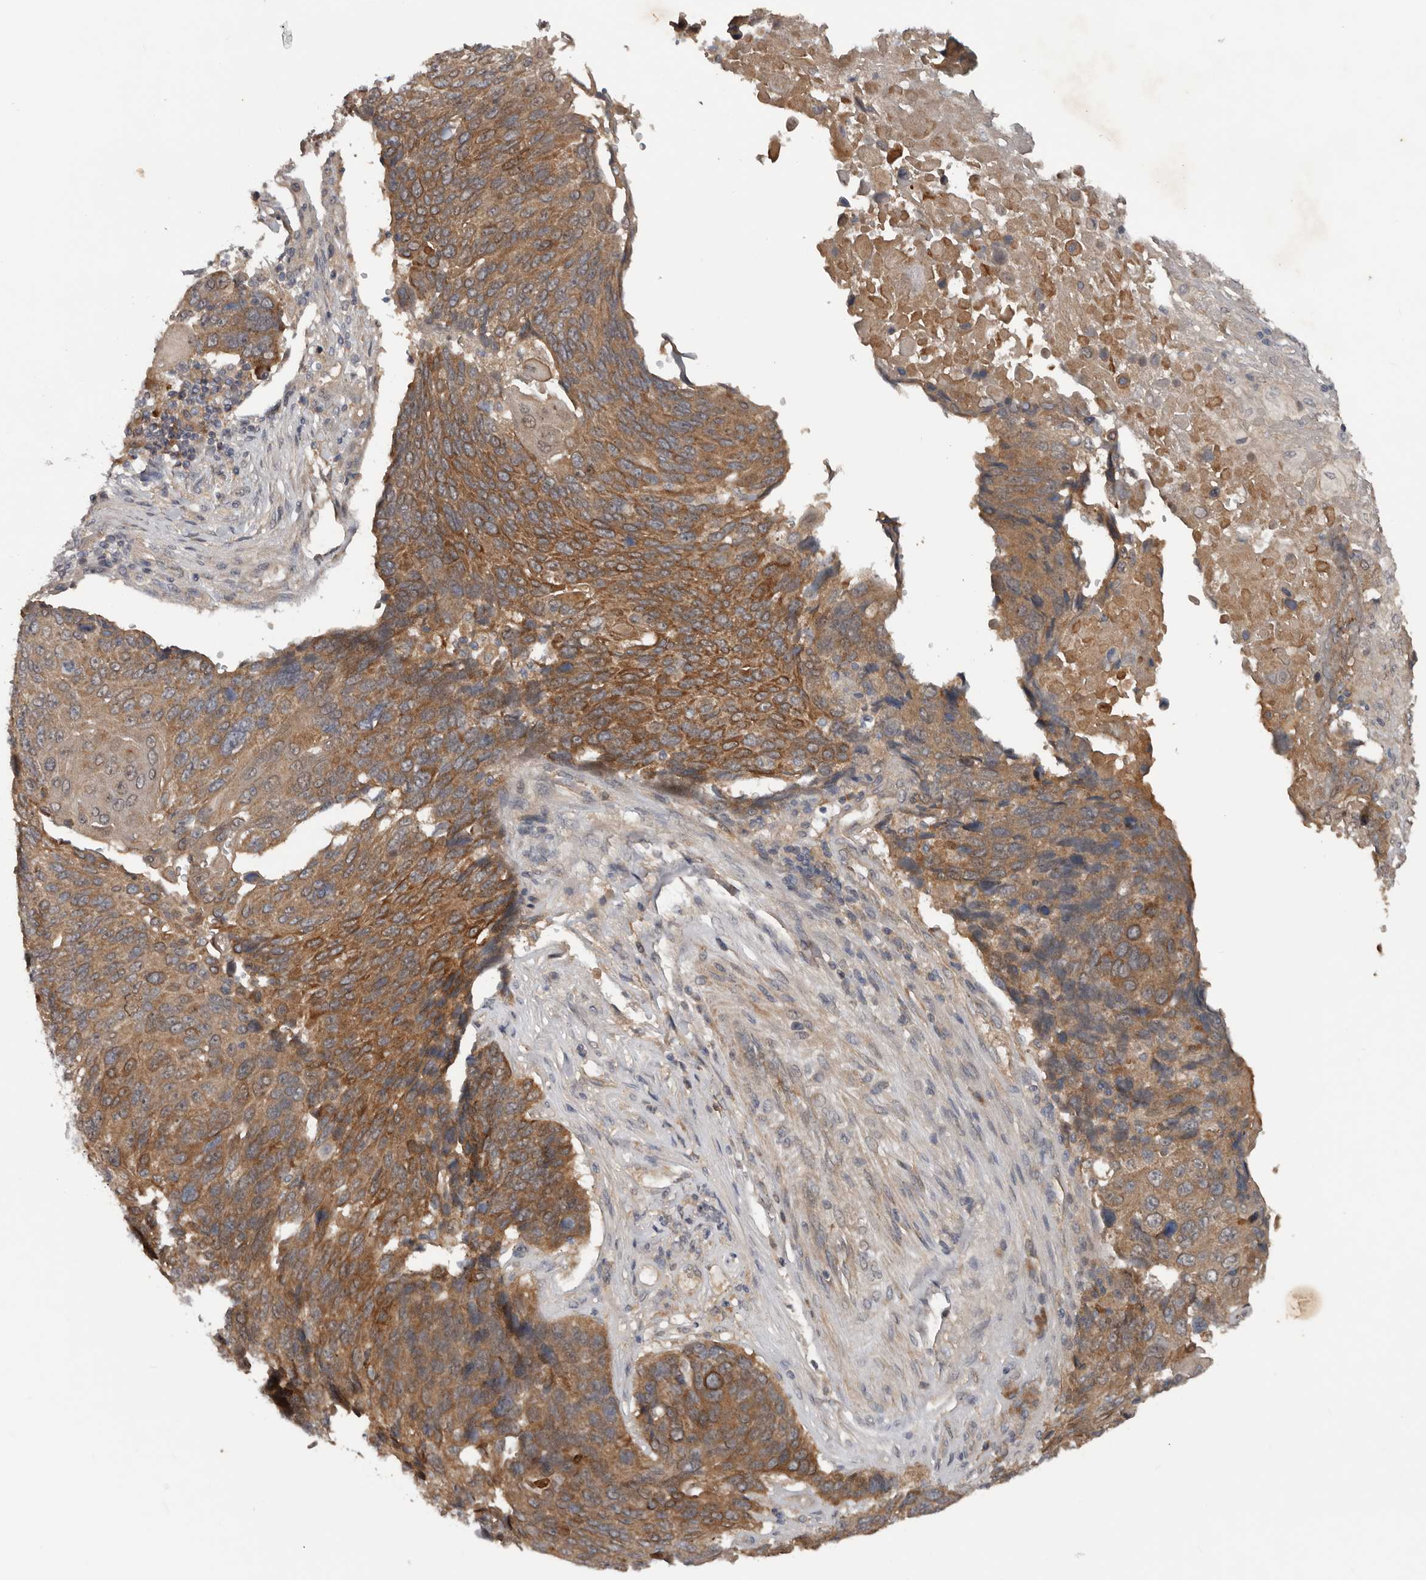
{"staining": {"intensity": "moderate", "quantity": ">75%", "location": "cytoplasmic/membranous"}, "tissue": "lung cancer", "cell_type": "Tumor cells", "image_type": "cancer", "snomed": [{"axis": "morphology", "description": "Squamous cell carcinoma, NOS"}, {"axis": "topography", "description": "Lung"}], "caption": "Immunohistochemistry image of human lung cancer (squamous cell carcinoma) stained for a protein (brown), which exhibits medium levels of moderate cytoplasmic/membranous positivity in approximately >75% of tumor cells.", "gene": "DNAJB4", "patient": {"sex": "male", "age": 66}}